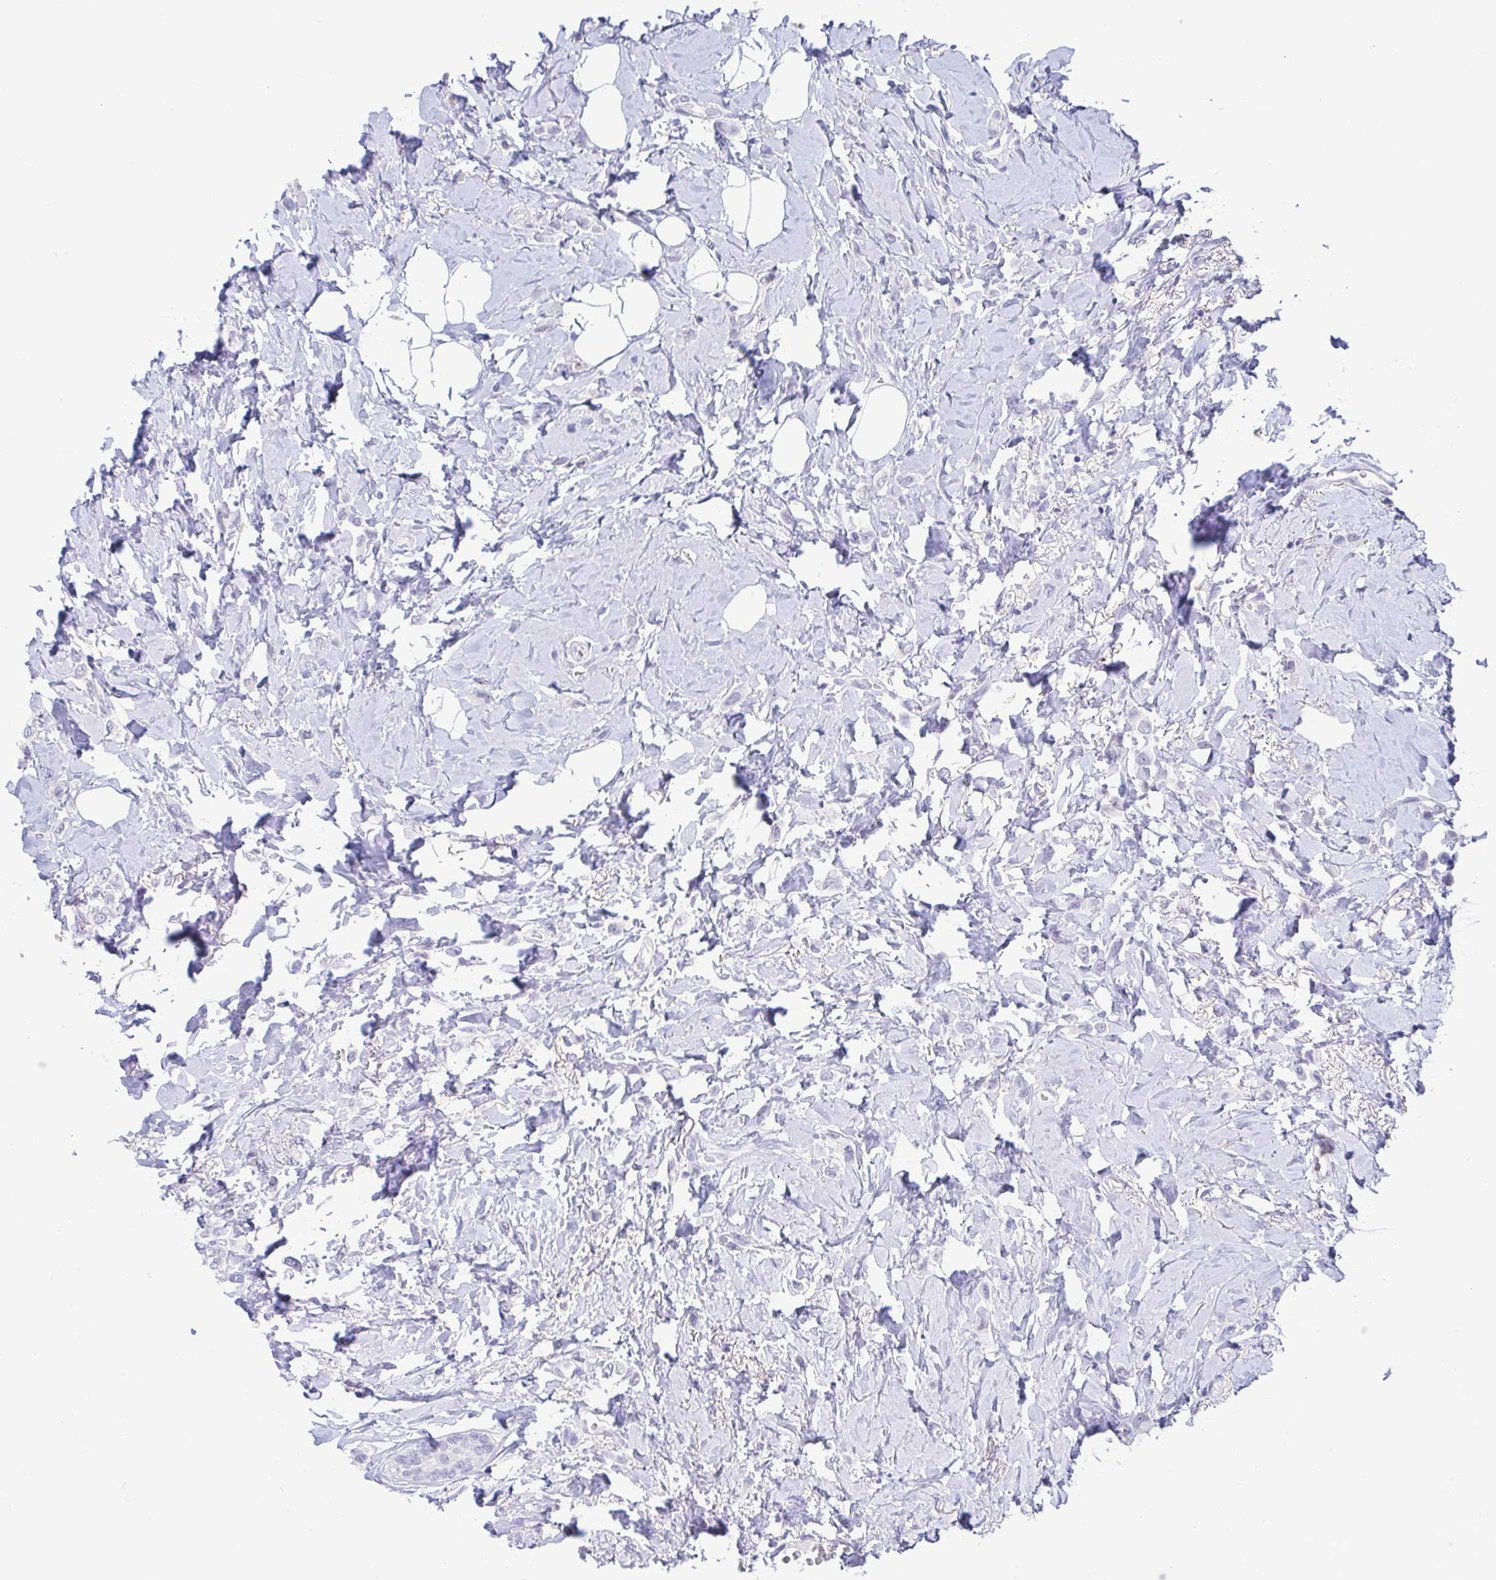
{"staining": {"intensity": "negative", "quantity": "none", "location": "none"}, "tissue": "breast cancer", "cell_type": "Tumor cells", "image_type": "cancer", "snomed": [{"axis": "morphology", "description": "Lobular carcinoma"}, {"axis": "topography", "description": "Breast"}], "caption": "Tumor cells show no significant positivity in breast cancer (lobular carcinoma).", "gene": "PERM1", "patient": {"sex": "female", "age": 66}}